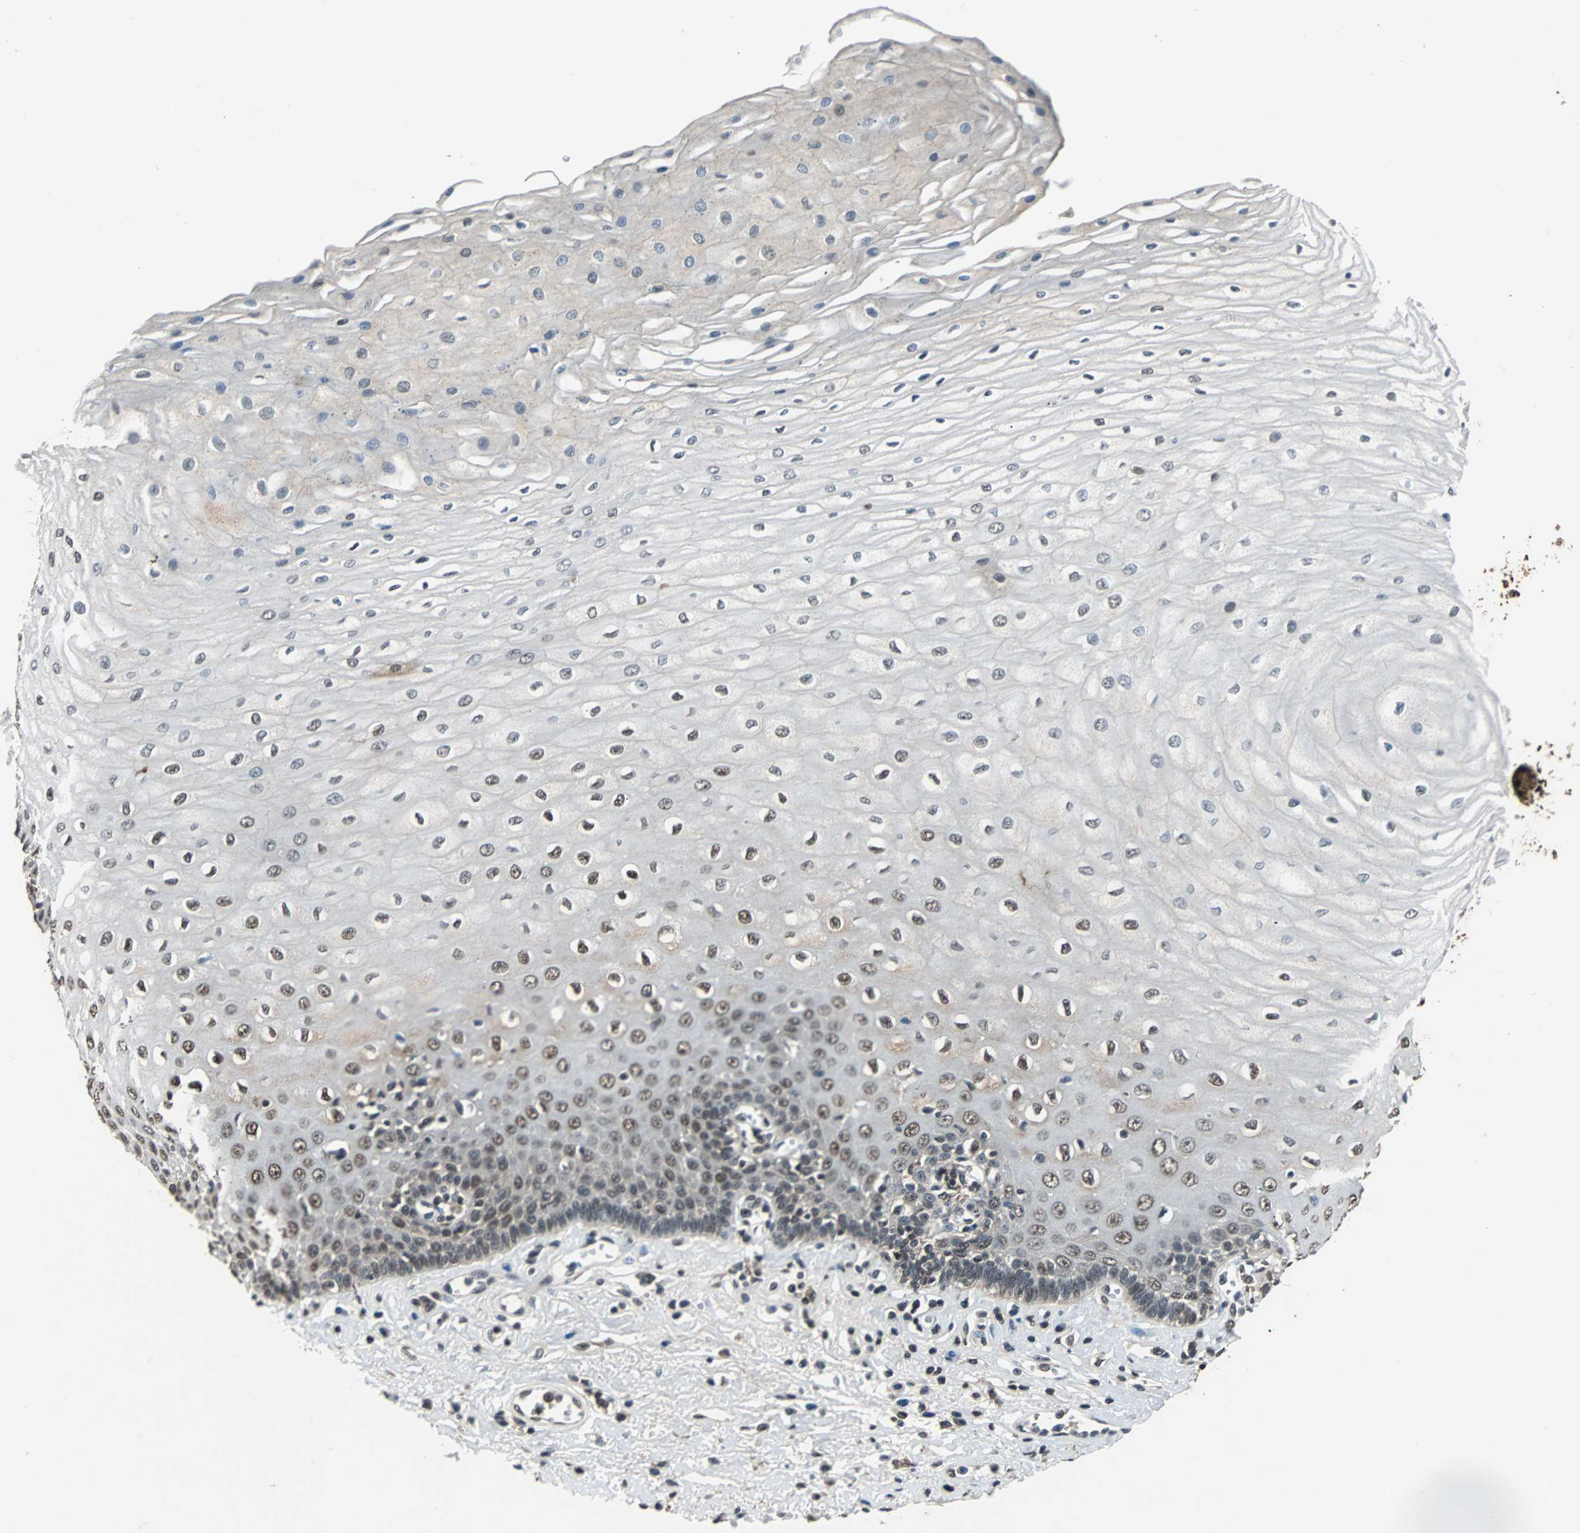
{"staining": {"intensity": "moderate", "quantity": "<25%", "location": "nuclear"}, "tissue": "esophagus", "cell_type": "Squamous epithelial cells", "image_type": "normal", "snomed": [{"axis": "morphology", "description": "Normal tissue, NOS"}, {"axis": "morphology", "description": "Squamous cell carcinoma, NOS"}, {"axis": "topography", "description": "Esophagus"}], "caption": "This micrograph reveals normal esophagus stained with IHC to label a protein in brown. The nuclear of squamous epithelial cells show moderate positivity for the protein. Nuclei are counter-stained blue.", "gene": "PHC1", "patient": {"sex": "male", "age": 65}}